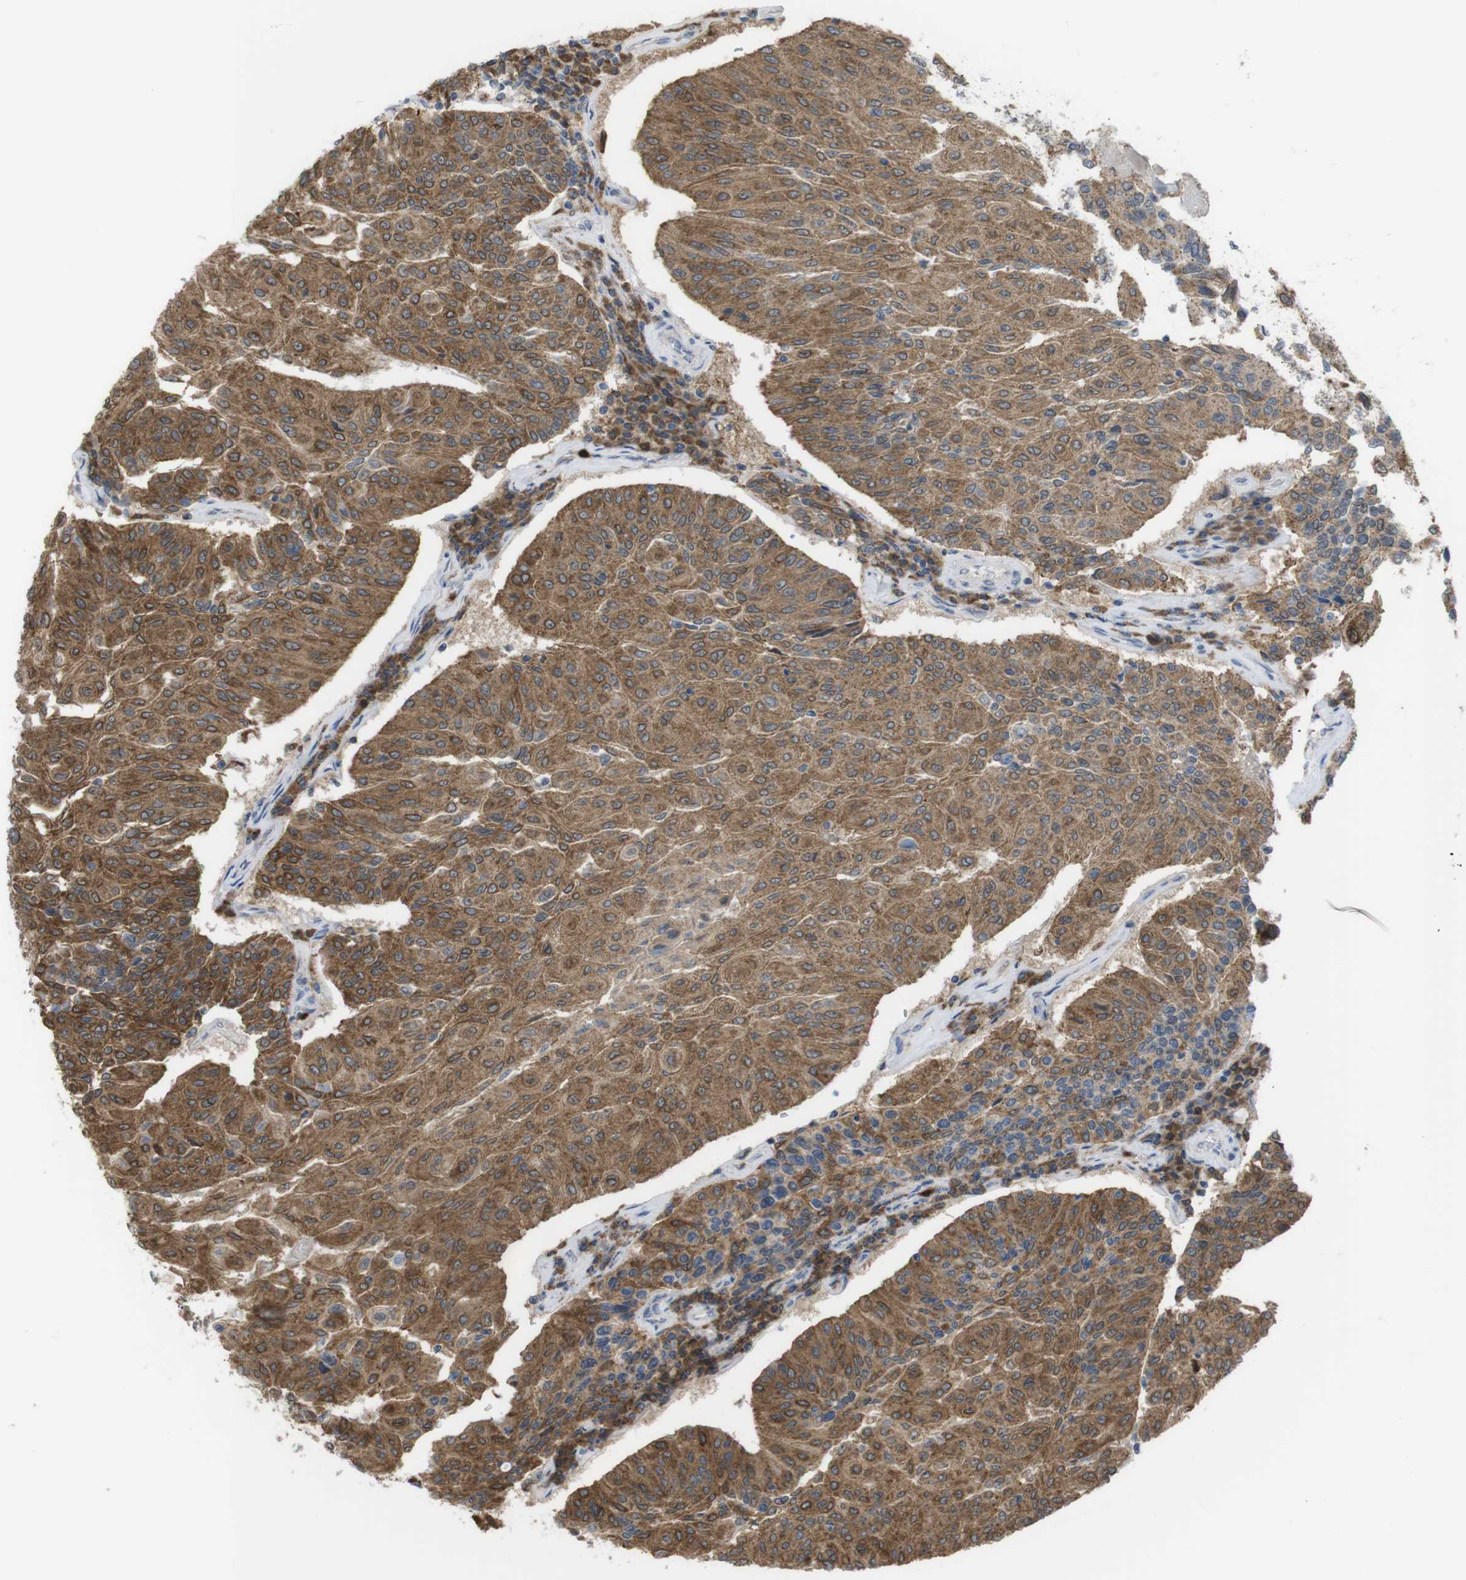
{"staining": {"intensity": "moderate", "quantity": ">75%", "location": "cytoplasmic/membranous"}, "tissue": "urothelial cancer", "cell_type": "Tumor cells", "image_type": "cancer", "snomed": [{"axis": "morphology", "description": "Urothelial carcinoma, High grade"}, {"axis": "topography", "description": "Urinary bladder"}], "caption": "A brown stain shows moderate cytoplasmic/membranous positivity of a protein in urothelial cancer tumor cells. The staining was performed using DAB, with brown indicating positive protein expression. Nuclei are stained blue with hematoxylin.", "gene": "PRKCD", "patient": {"sex": "male", "age": 66}}